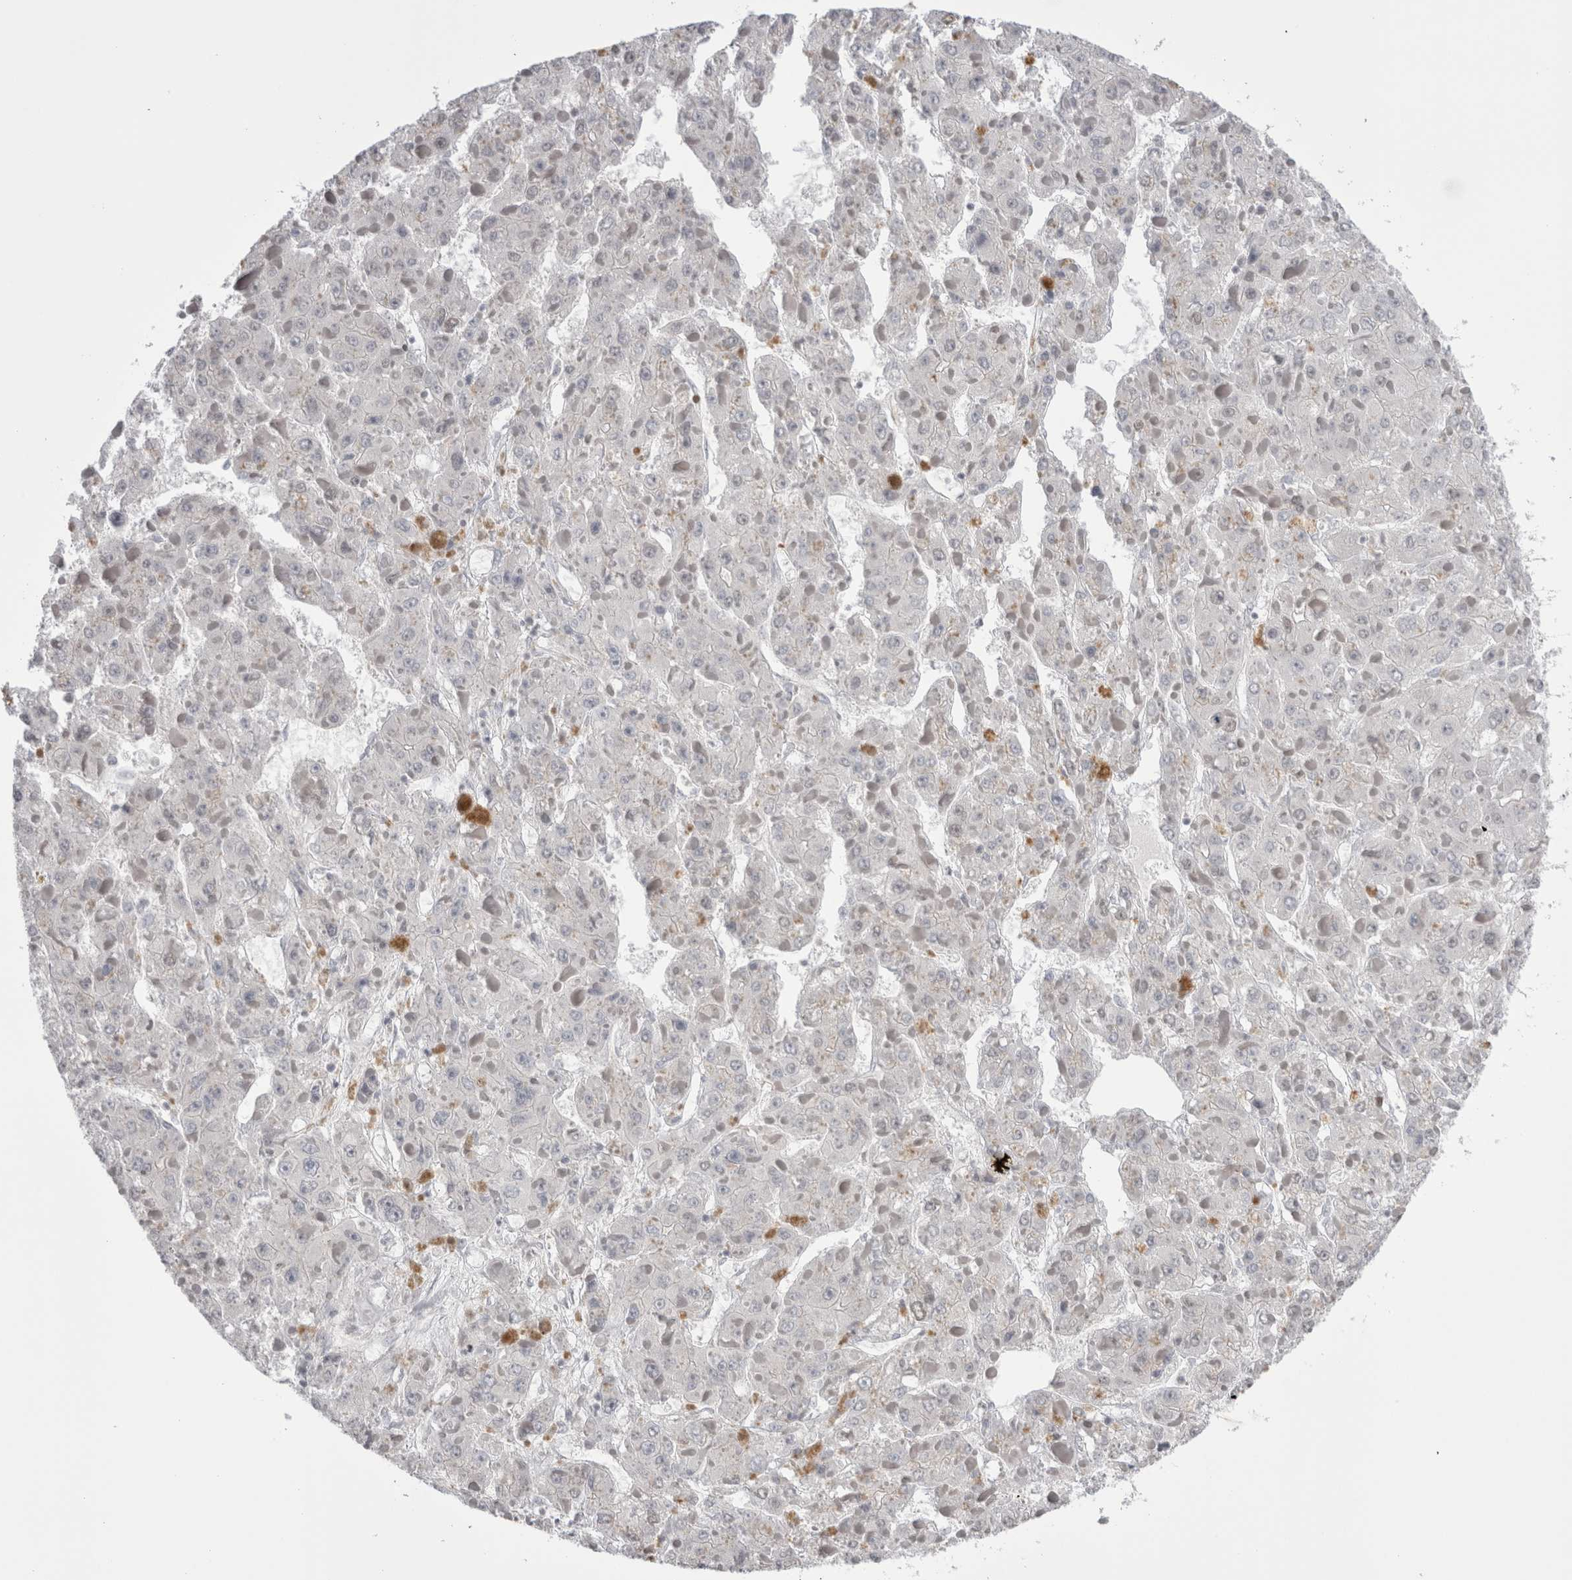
{"staining": {"intensity": "negative", "quantity": "none", "location": "none"}, "tissue": "liver cancer", "cell_type": "Tumor cells", "image_type": "cancer", "snomed": [{"axis": "morphology", "description": "Carcinoma, Hepatocellular, NOS"}, {"axis": "topography", "description": "Liver"}], "caption": "A micrograph of liver cancer stained for a protein demonstrates no brown staining in tumor cells.", "gene": "FNDC8", "patient": {"sex": "female", "age": 73}}